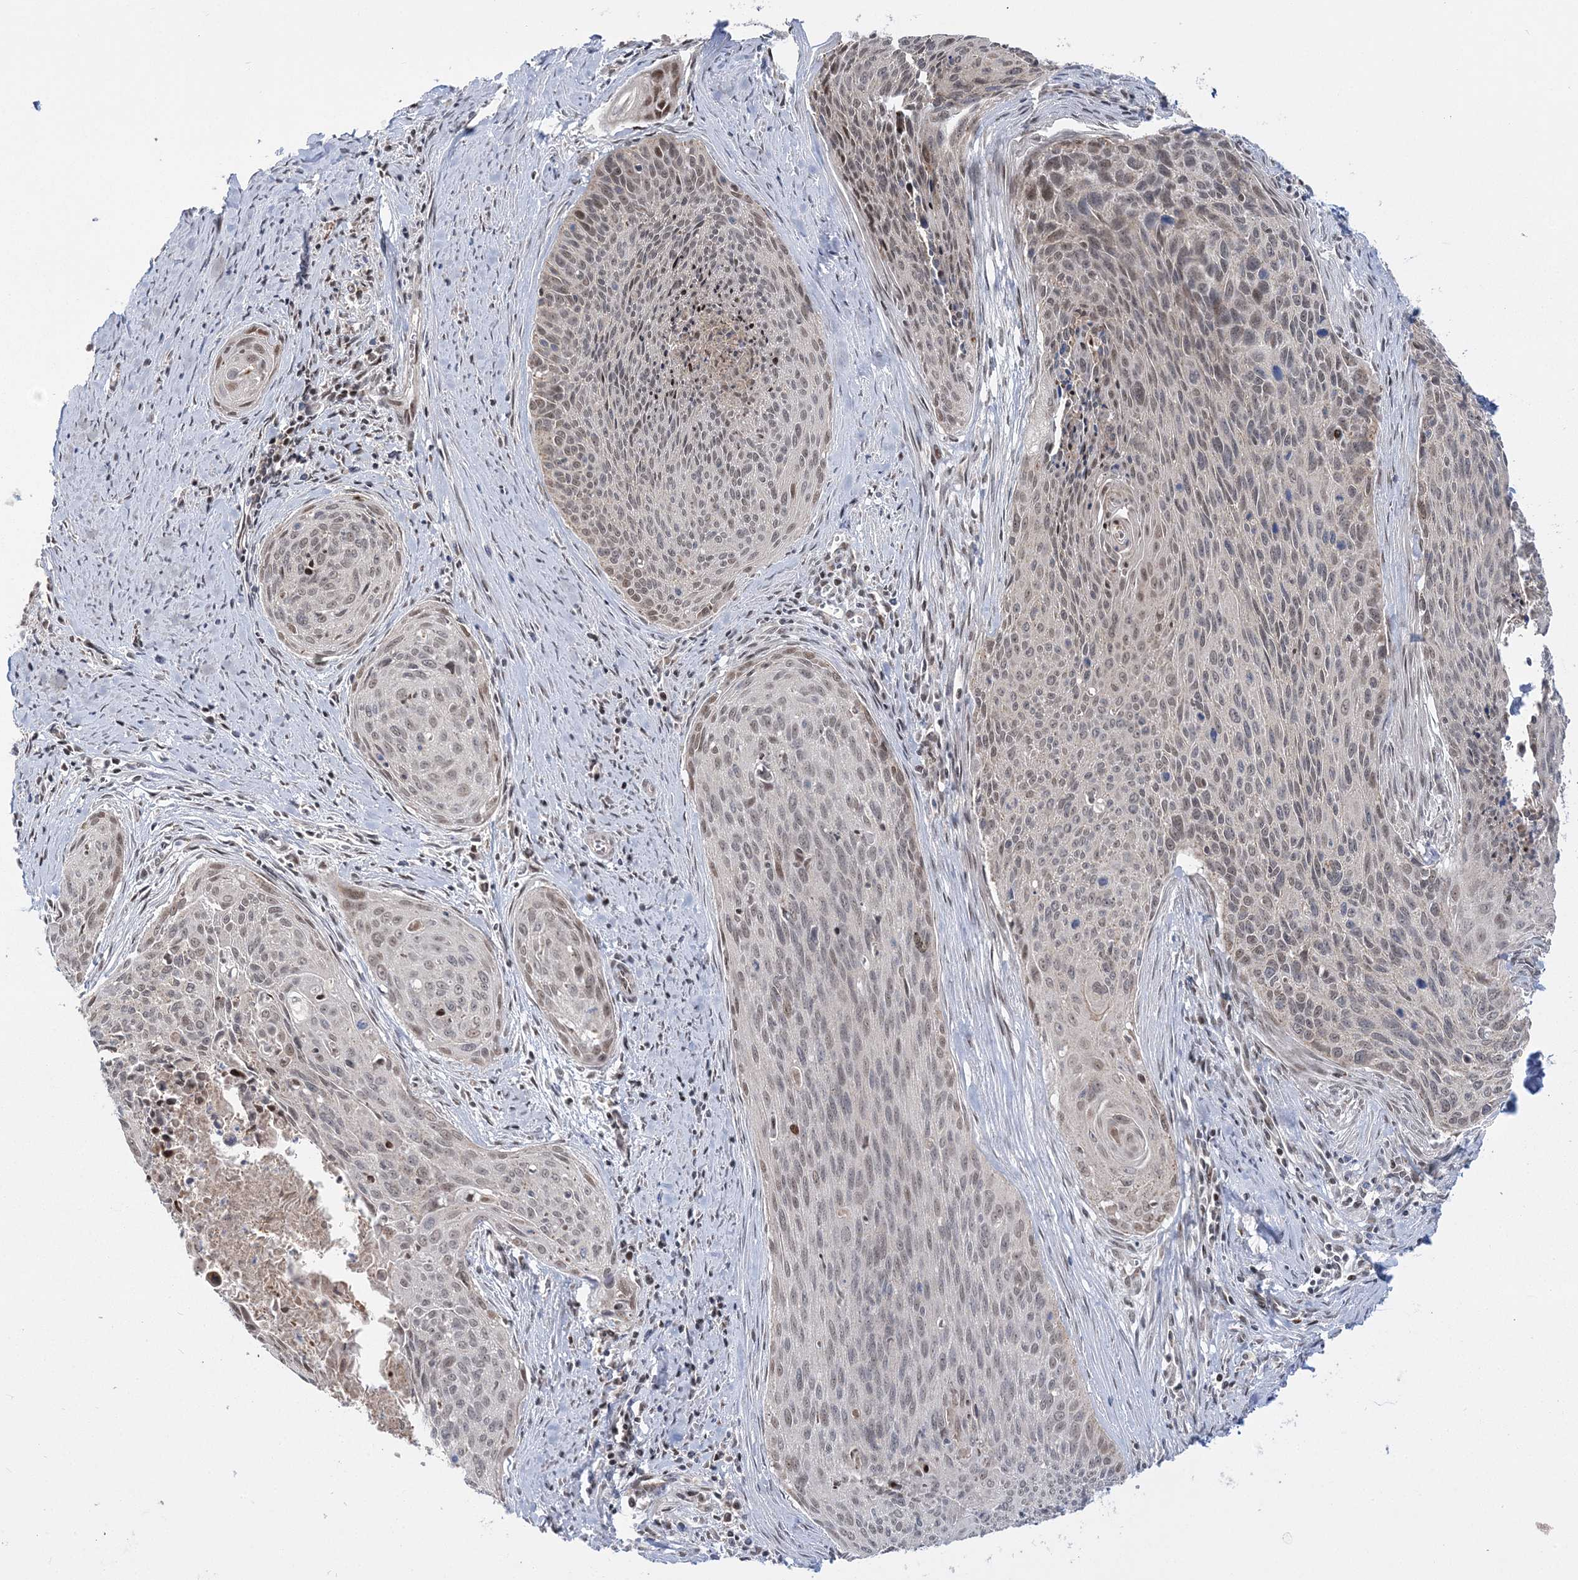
{"staining": {"intensity": "weak", "quantity": "<25%", "location": "nuclear"}, "tissue": "cervical cancer", "cell_type": "Tumor cells", "image_type": "cancer", "snomed": [{"axis": "morphology", "description": "Squamous cell carcinoma, NOS"}, {"axis": "topography", "description": "Cervix"}], "caption": "The histopathology image reveals no significant positivity in tumor cells of cervical cancer. (Stains: DAB (3,3'-diaminobenzidine) immunohistochemistry with hematoxylin counter stain, Microscopy: brightfield microscopy at high magnification).", "gene": "GRSF1", "patient": {"sex": "female", "age": 55}}